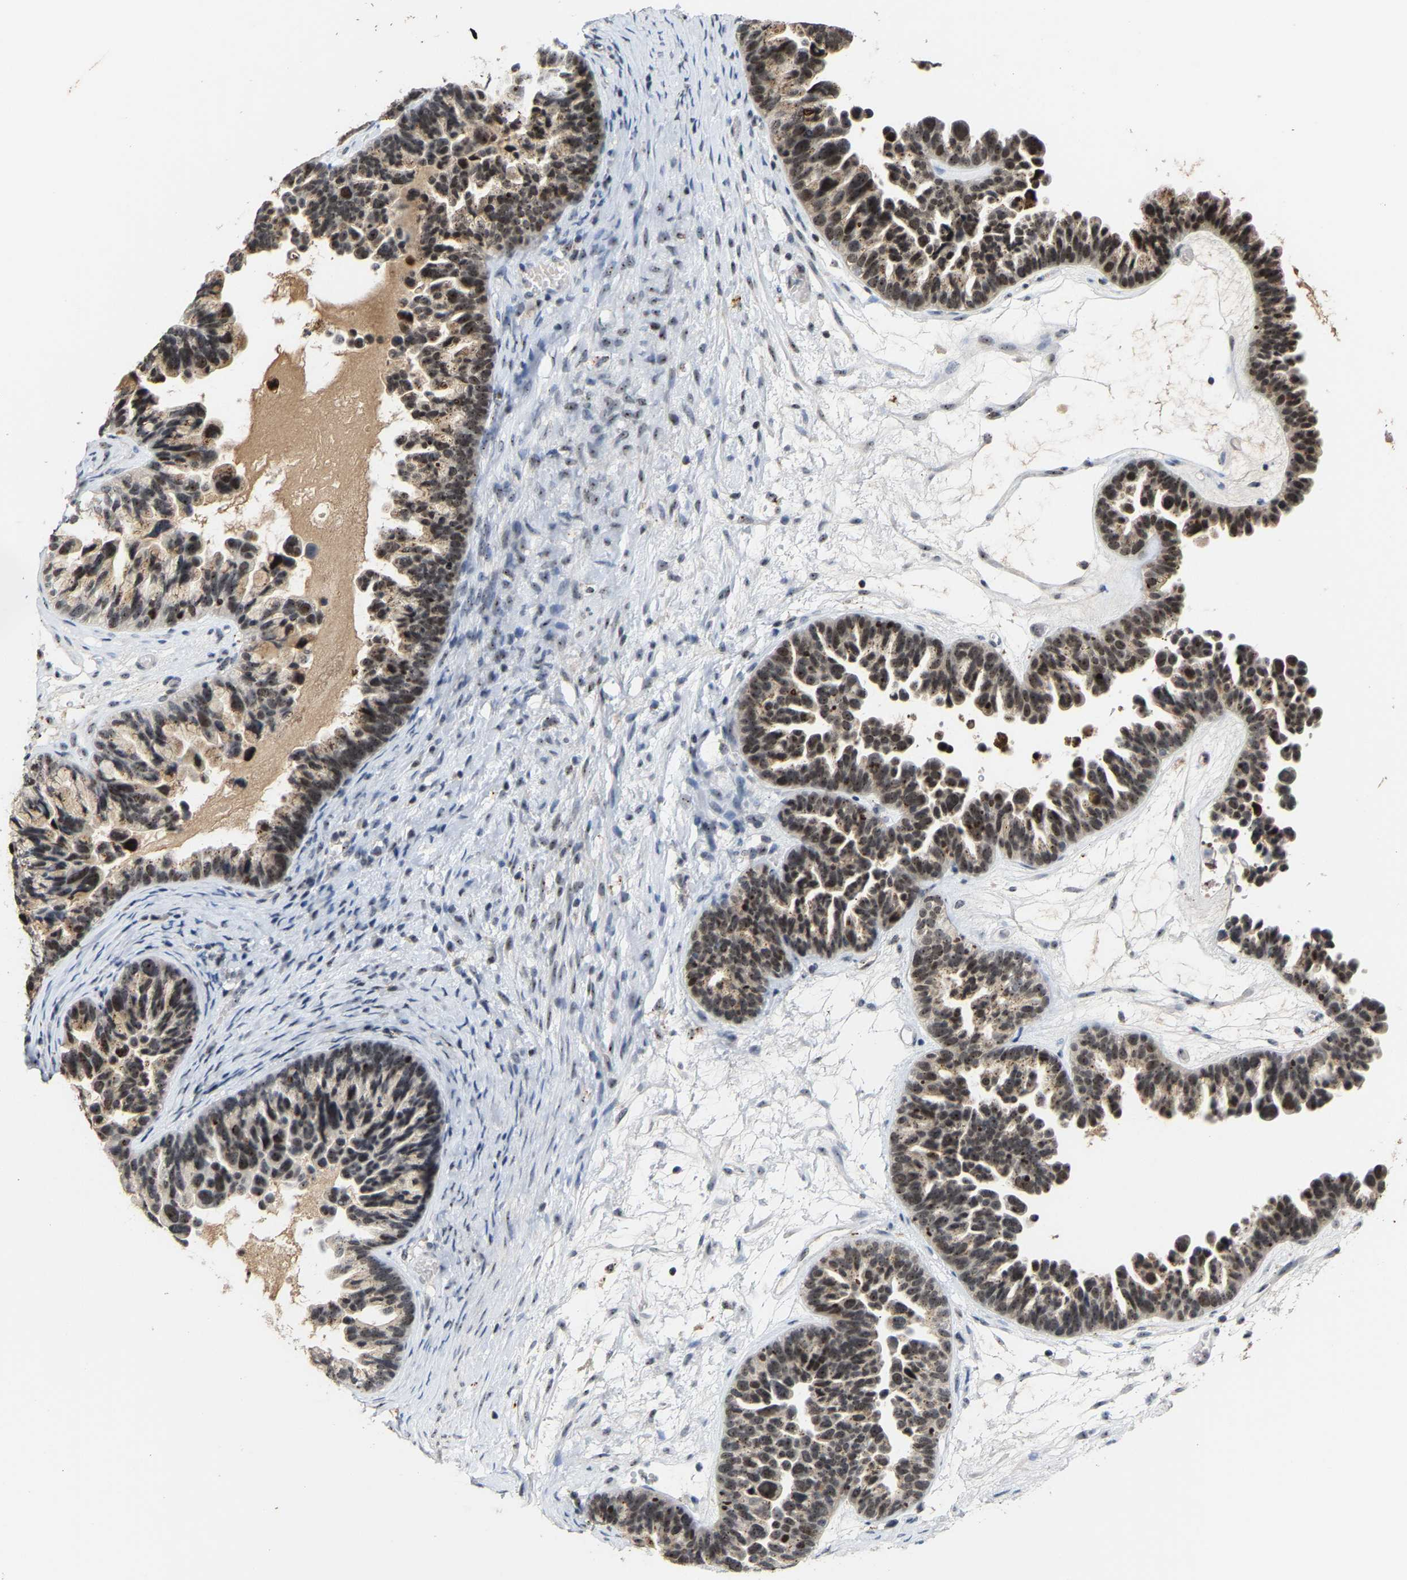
{"staining": {"intensity": "moderate", "quantity": "25%-75%", "location": "cytoplasmic/membranous,nuclear"}, "tissue": "ovarian cancer", "cell_type": "Tumor cells", "image_type": "cancer", "snomed": [{"axis": "morphology", "description": "Cystadenocarcinoma, serous, NOS"}, {"axis": "topography", "description": "Ovary"}], "caption": "The immunohistochemical stain labels moderate cytoplasmic/membranous and nuclear positivity in tumor cells of ovarian cancer (serous cystadenocarcinoma) tissue. The protein is shown in brown color, while the nuclei are stained blue.", "gene": "NOP58", "patient": {"sex": "female", "age": 56}}